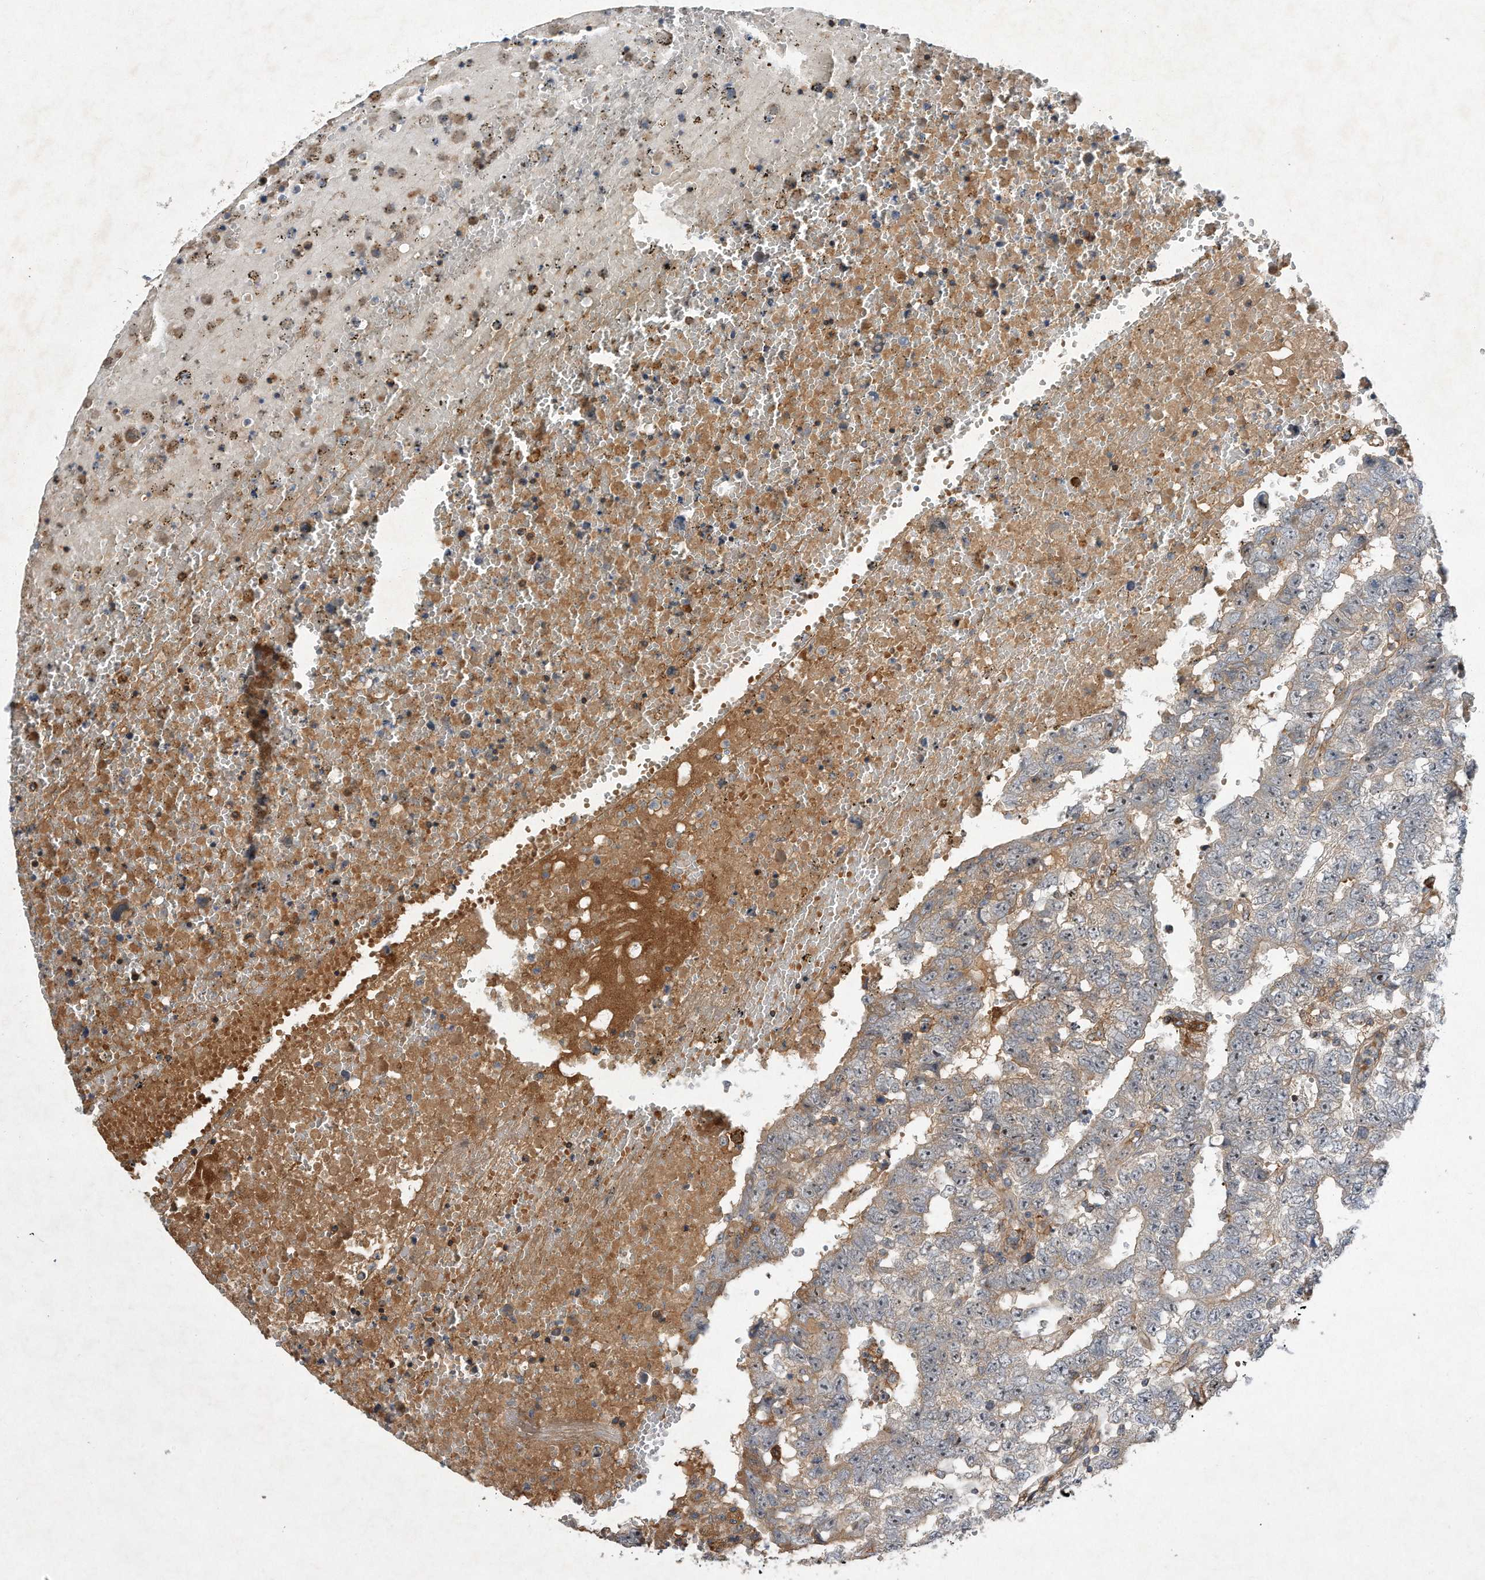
{"staining": {"intensity": "weak", "quantity": "25%-75%", "location": "cytoplasmic/membranous,nuclear"}, "tissue": "testis cancer", "cell_type": "Tumor cells", "image_type": "cancer", "snomed": [{"axis": "morphology", "description": "Carcinoma, Embryonal, NOS"}, {"axis": "topography", "description": "Testis"}], "caption": "An IHC micrograph of tumor tissue is shown. Protein staining in brown shows weak cytoplasmic/membranous and nuclear positivity in embryonal carcinoma (testis) within tumor cells. The staining was performed using DAB (3,3'-diaminobenzidine) to visualize the protein expression in brown, while the nuclei were stained in blue with hematoxylin (Magnification: 20x).", "gene": "PGBD2", "patient": {"sex": "male", "age": 25}}